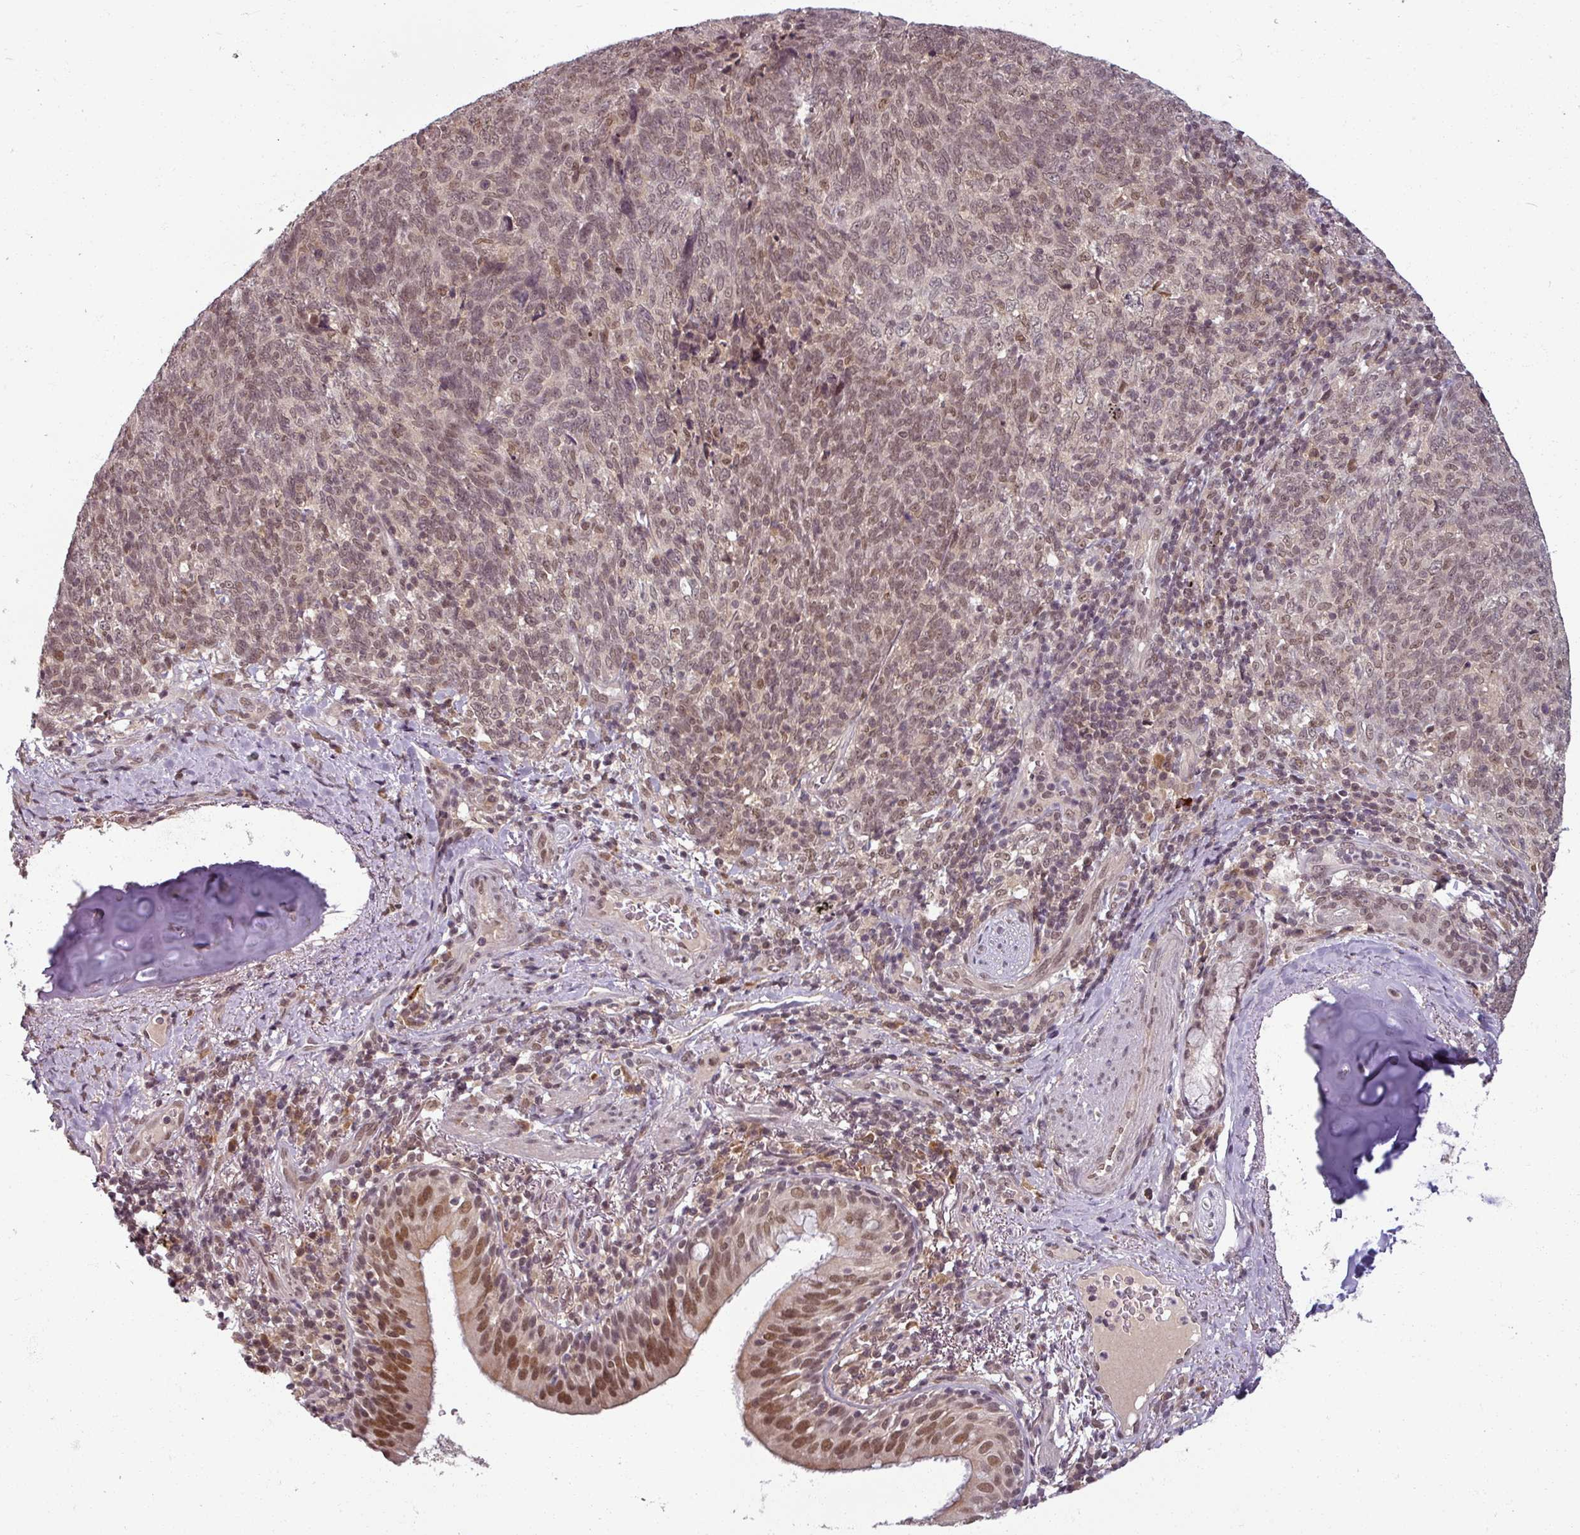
{"staining": {"intensity": "weak", "quantity": ">75%", "location": "nuclear"}, "tissue": "lung cancer", "cell_type": "Tumor cells", "image_type": "cancer", "snomed": [{"axis": "morphology", "description": "Squamous cell carcinoma, NOS"}, {"axis": "topography", "description": "Lung"}], "caption": "Human lung cancer (squamous cell carcinoma) stained with a protein marker exhibits weak staining in tumor cells.", "gene": "POLR2G", "patient": {"sex": "female", "age": 72}}